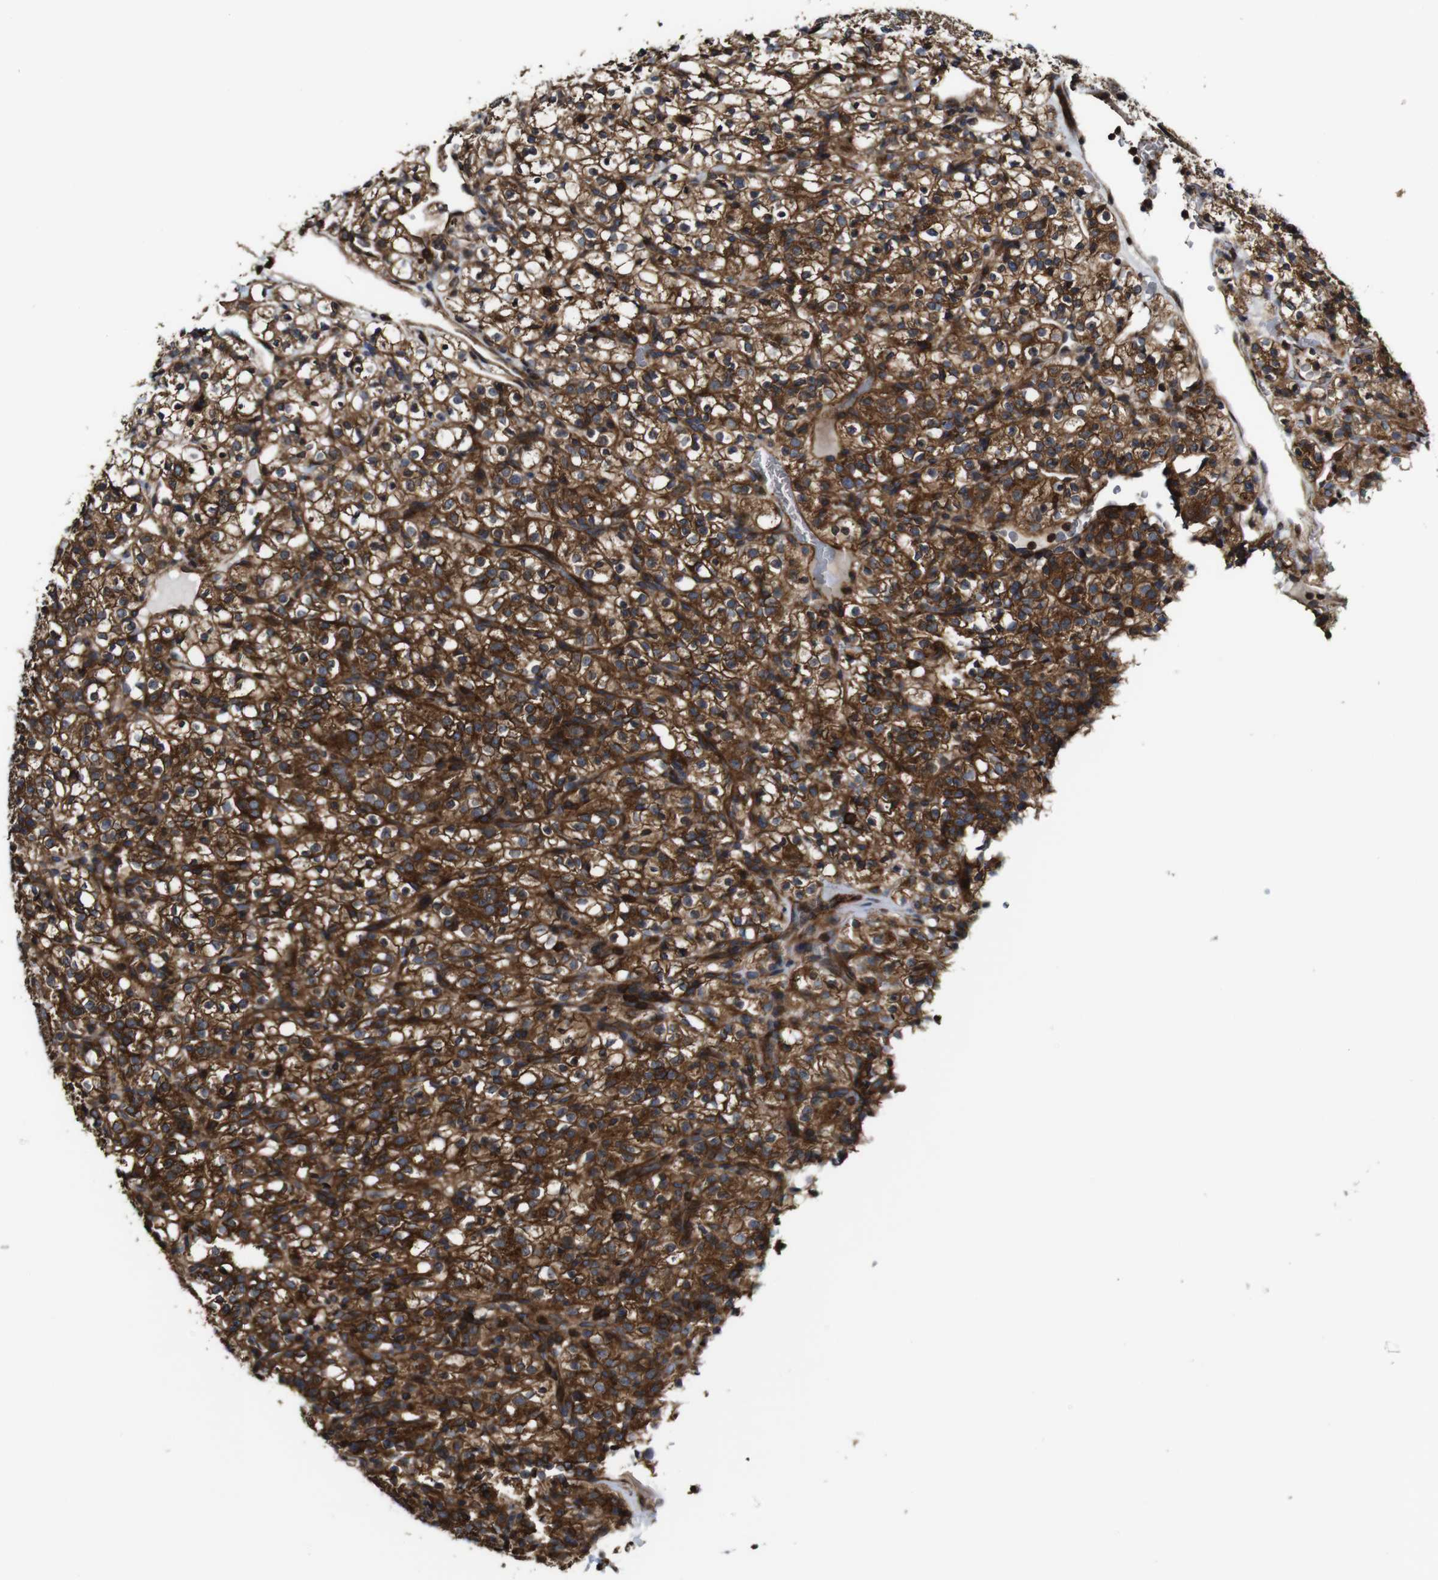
{"staining": {"intensity": "strong", "quantity": ">75%", "location": "cytoplasmic/membranous"}, "tissue": "renal cancer", "cell_type": "Tumor cells", "image_type": "cancer", "snomed": [{"axis": "morphology", "description": "Normal tissue, NOS"}, {"axis": "morphology", "description": "Adenocarcinoma, NOS"}, {"axis": "topography", "description": "Kidney"}], "caption": "There is high levels of strong cytoplasmic/membranous positivity in tumor cells of renal adenocarcinoma, as demonstrated by immunohistochemical staining (brown color).", "gene": "TNIK", "patient": {"sex": "female", "age": 72}}